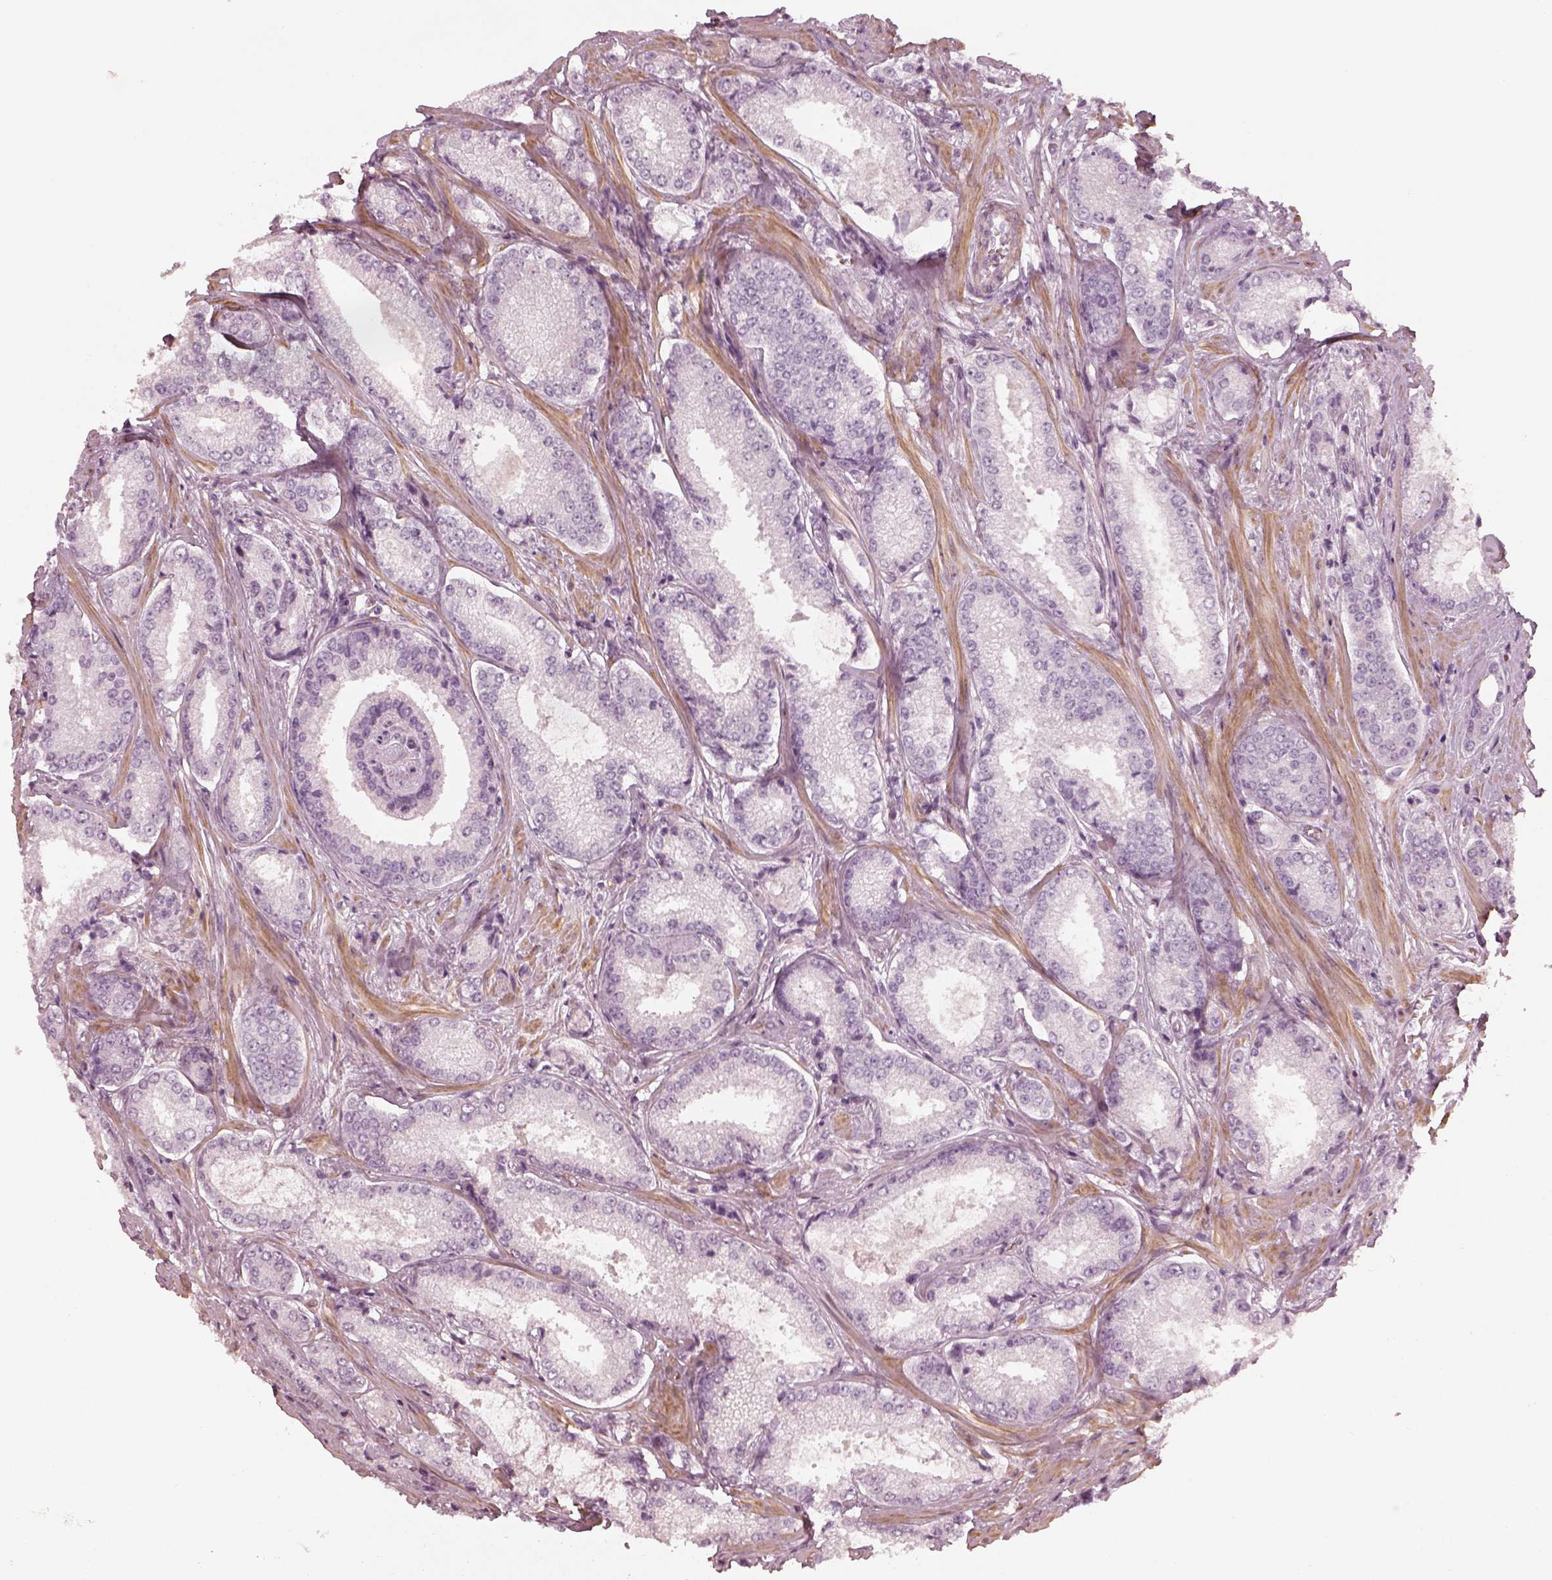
{"staining": {"intensity": "negative", "quantity": "none", "location": "none"}, "tissue": "prostate cancer", "cell_type": "Tumor cells", "image_type": "cancer", "snomed": [{"axis": "morphology", "description": "Adenocarcinoma, Low grade"}, {"axis": "topography", "description": "Prostate"}], "caption": "There is no significant staining in tumor cells of low-grade adenocarcinoma (prostate).", "gene": "PRLHR", "patient": {"sex": "male", "age": 56}}